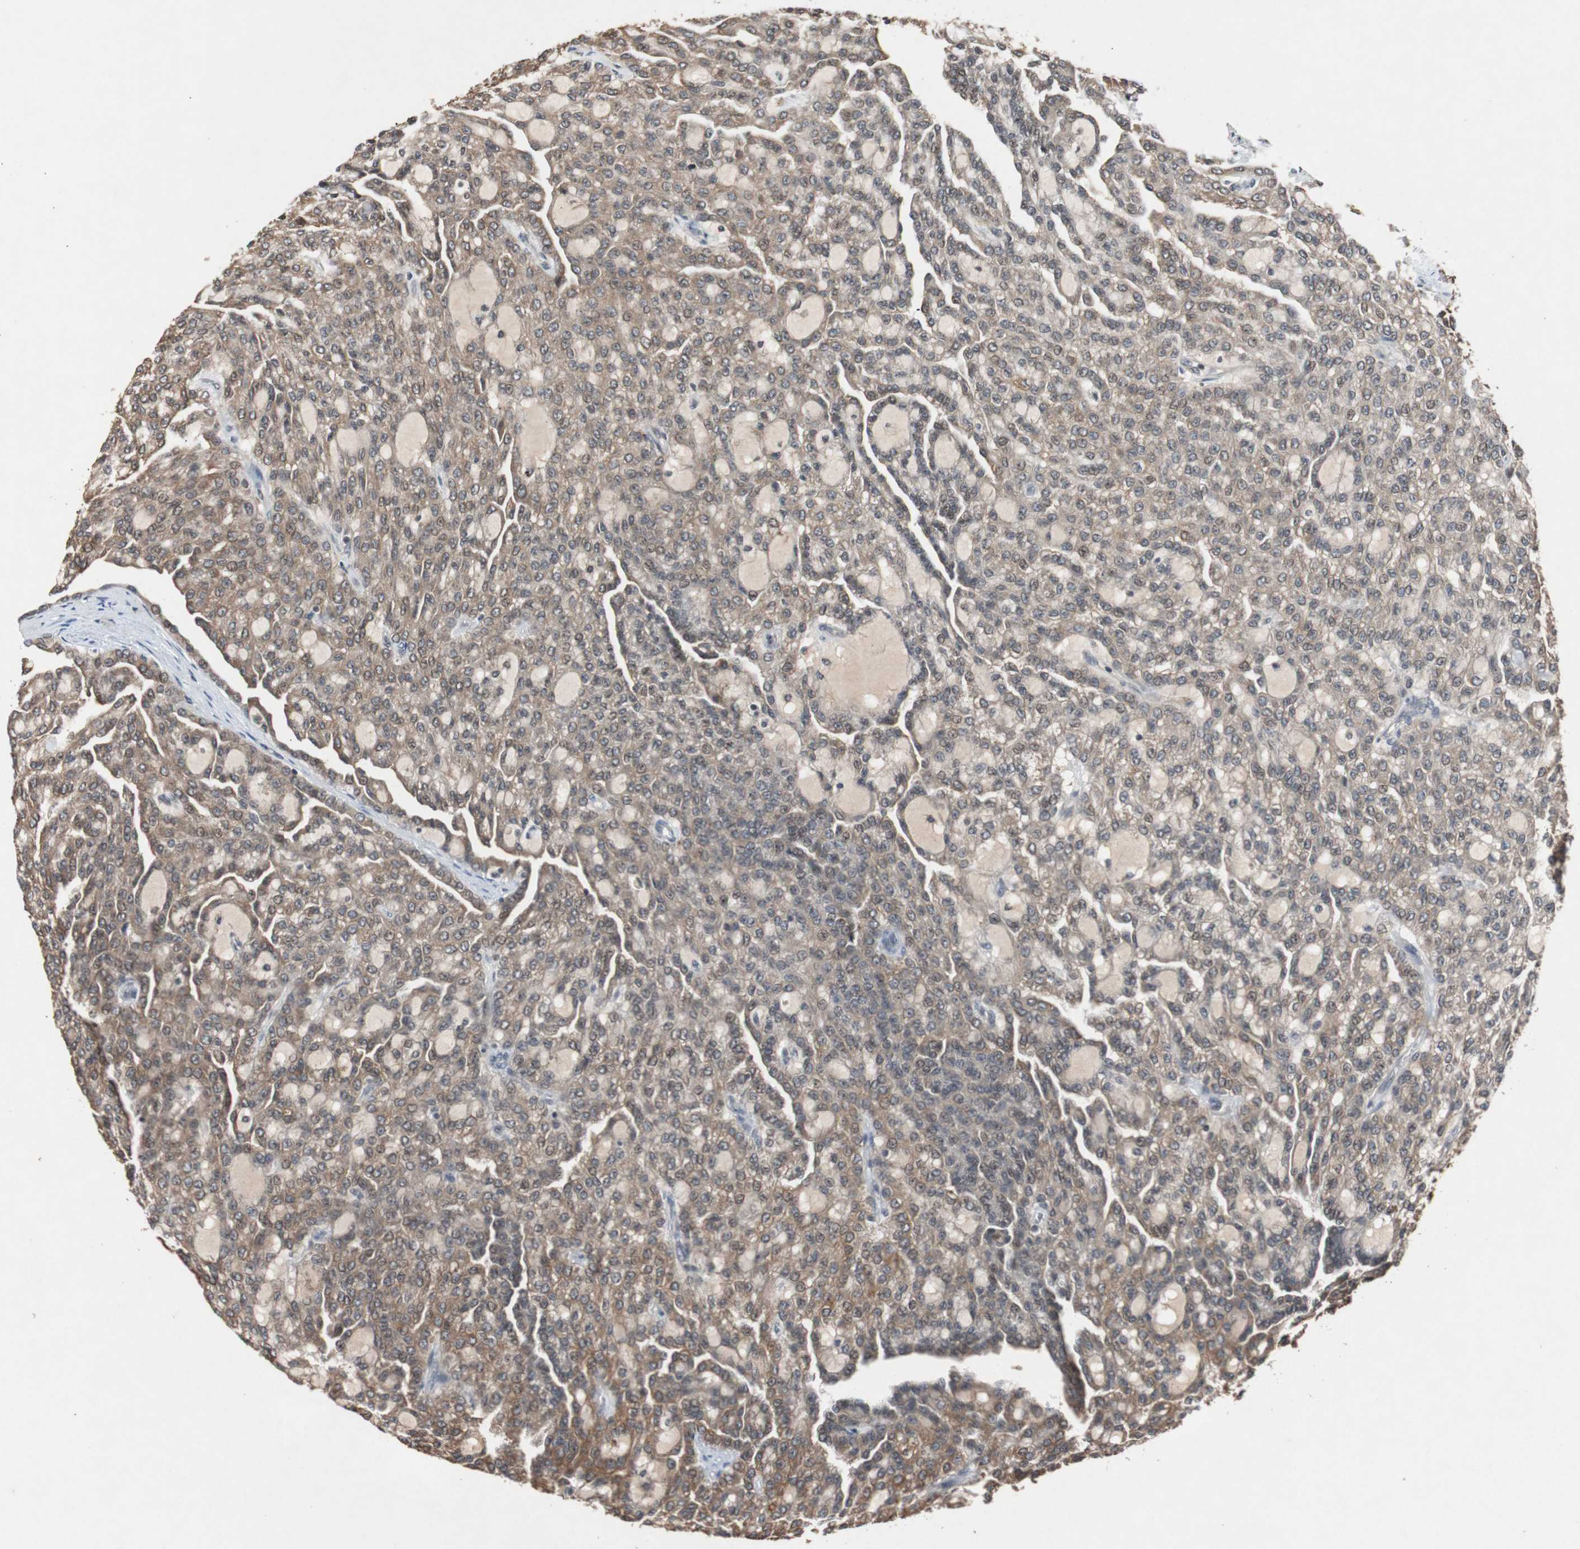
{"staining": {"intensity": "weak", "quantity": ">75%", "location": "cytoplasmic/membranous"}, "tissue": "renal cancer", "cell_type": "Tumor cells", "image_type": "cancer", "snomed": [{"axis": "morphology", "description": "Adenocarcinoma, NOS"}, {"axis": "topography", "description": "Kidney"}], "caption": "DAB (3,3'-diaminobenzidine) immunohistochemical staining of renal adenocarcinoma exhibits weak cytoplasmic/membranous protein staining in about >75% of tumor cells. Nuclei are stained in blue.", "gene": "SLIT2", "patient": {"sex": "male", "age": 63}}